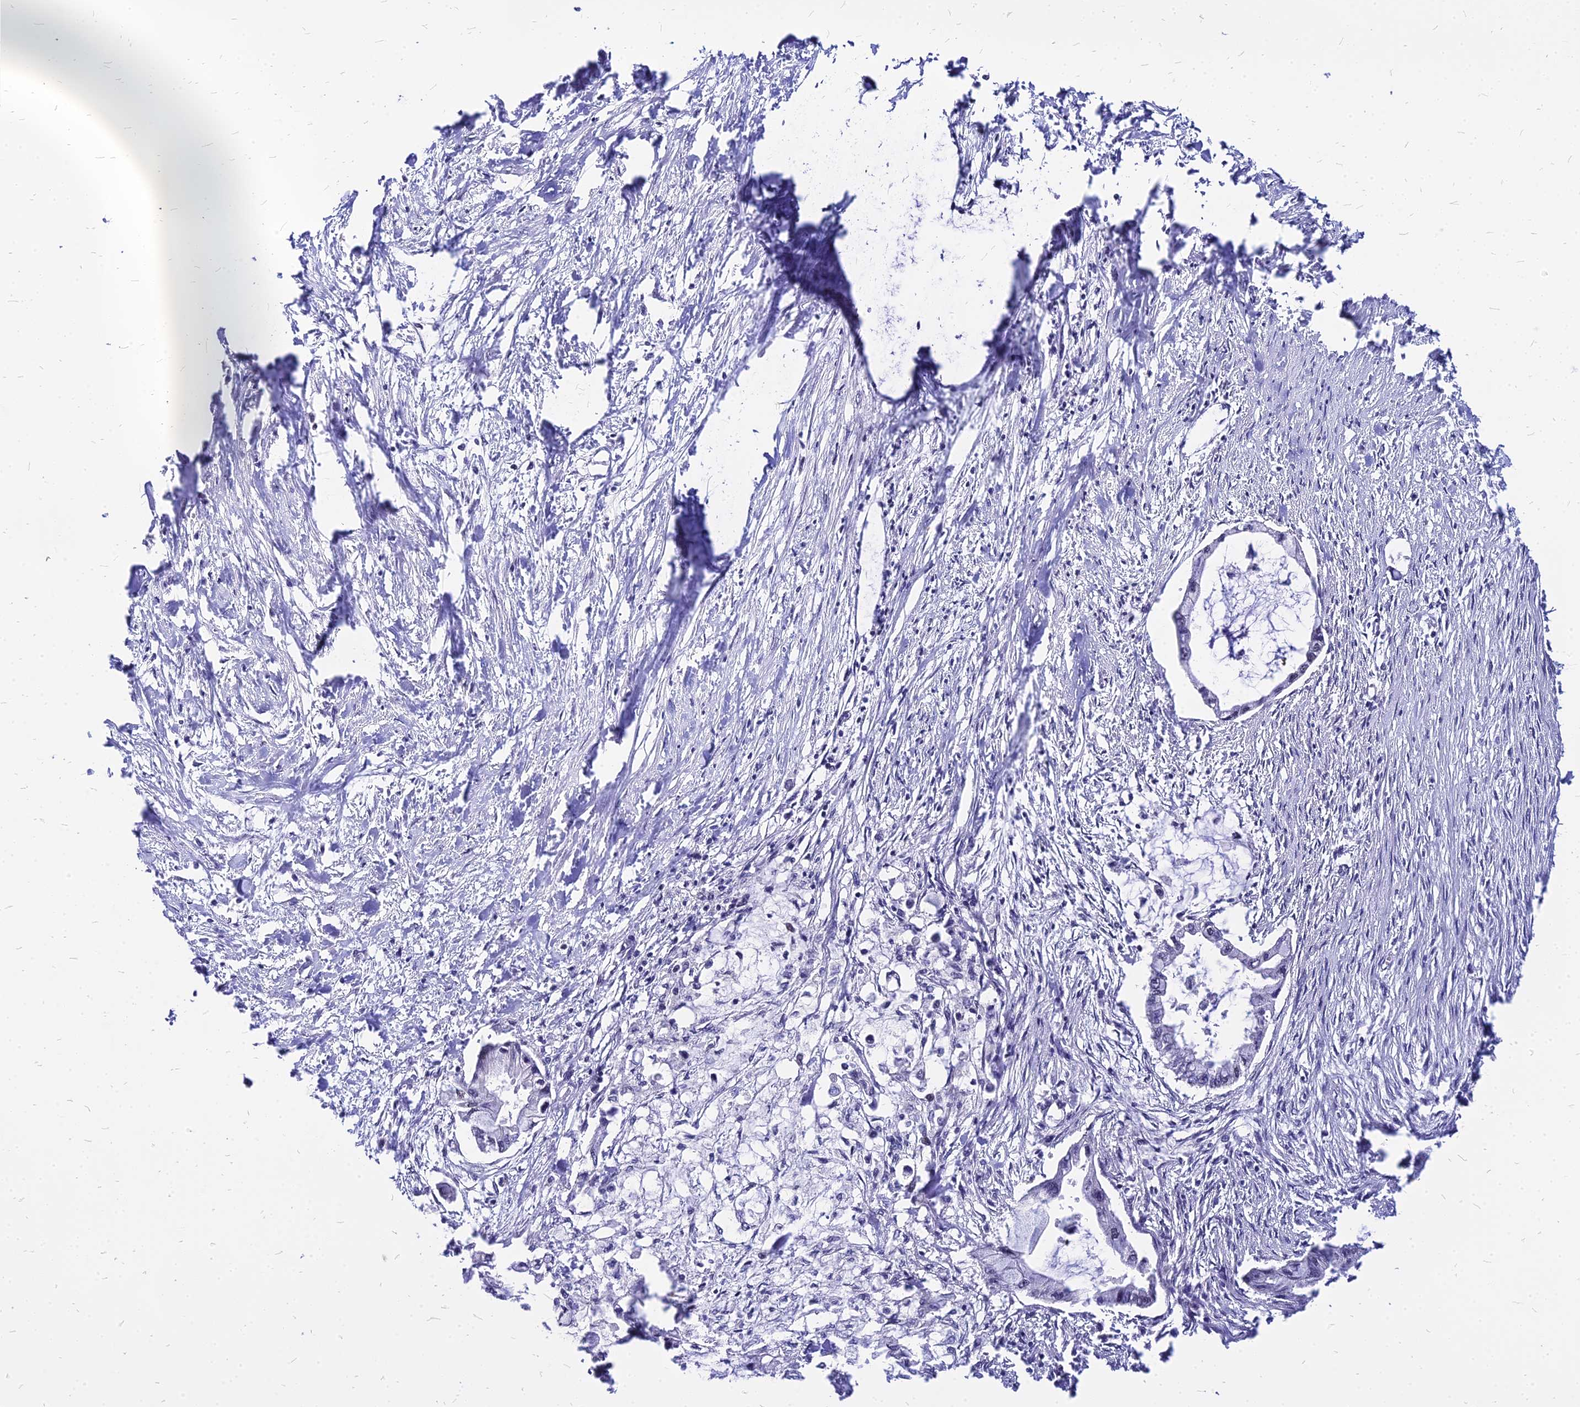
{"staining": {"intensity": "moderate", "quantity": "<25%", "location": "nuclear"}, "tissue": "pancreatic cancer", "cell_type": "Tumor cells", "image_type": "cancer", "snomed": [{"axis": "morphology", "description": "Adenocarcinoma, NOS"}, {"axis": "topography", "description": "Pancreas"}], "caption": "Protein expression by immunohistochemistry reveals moderate nuclear expression in approximately <25% of tumor cells in adenocarcinoma (pancreatic). Nuclei are stained in blue.", "gene": "FDX2", "patient": {"sex": "male", "age": 48}}